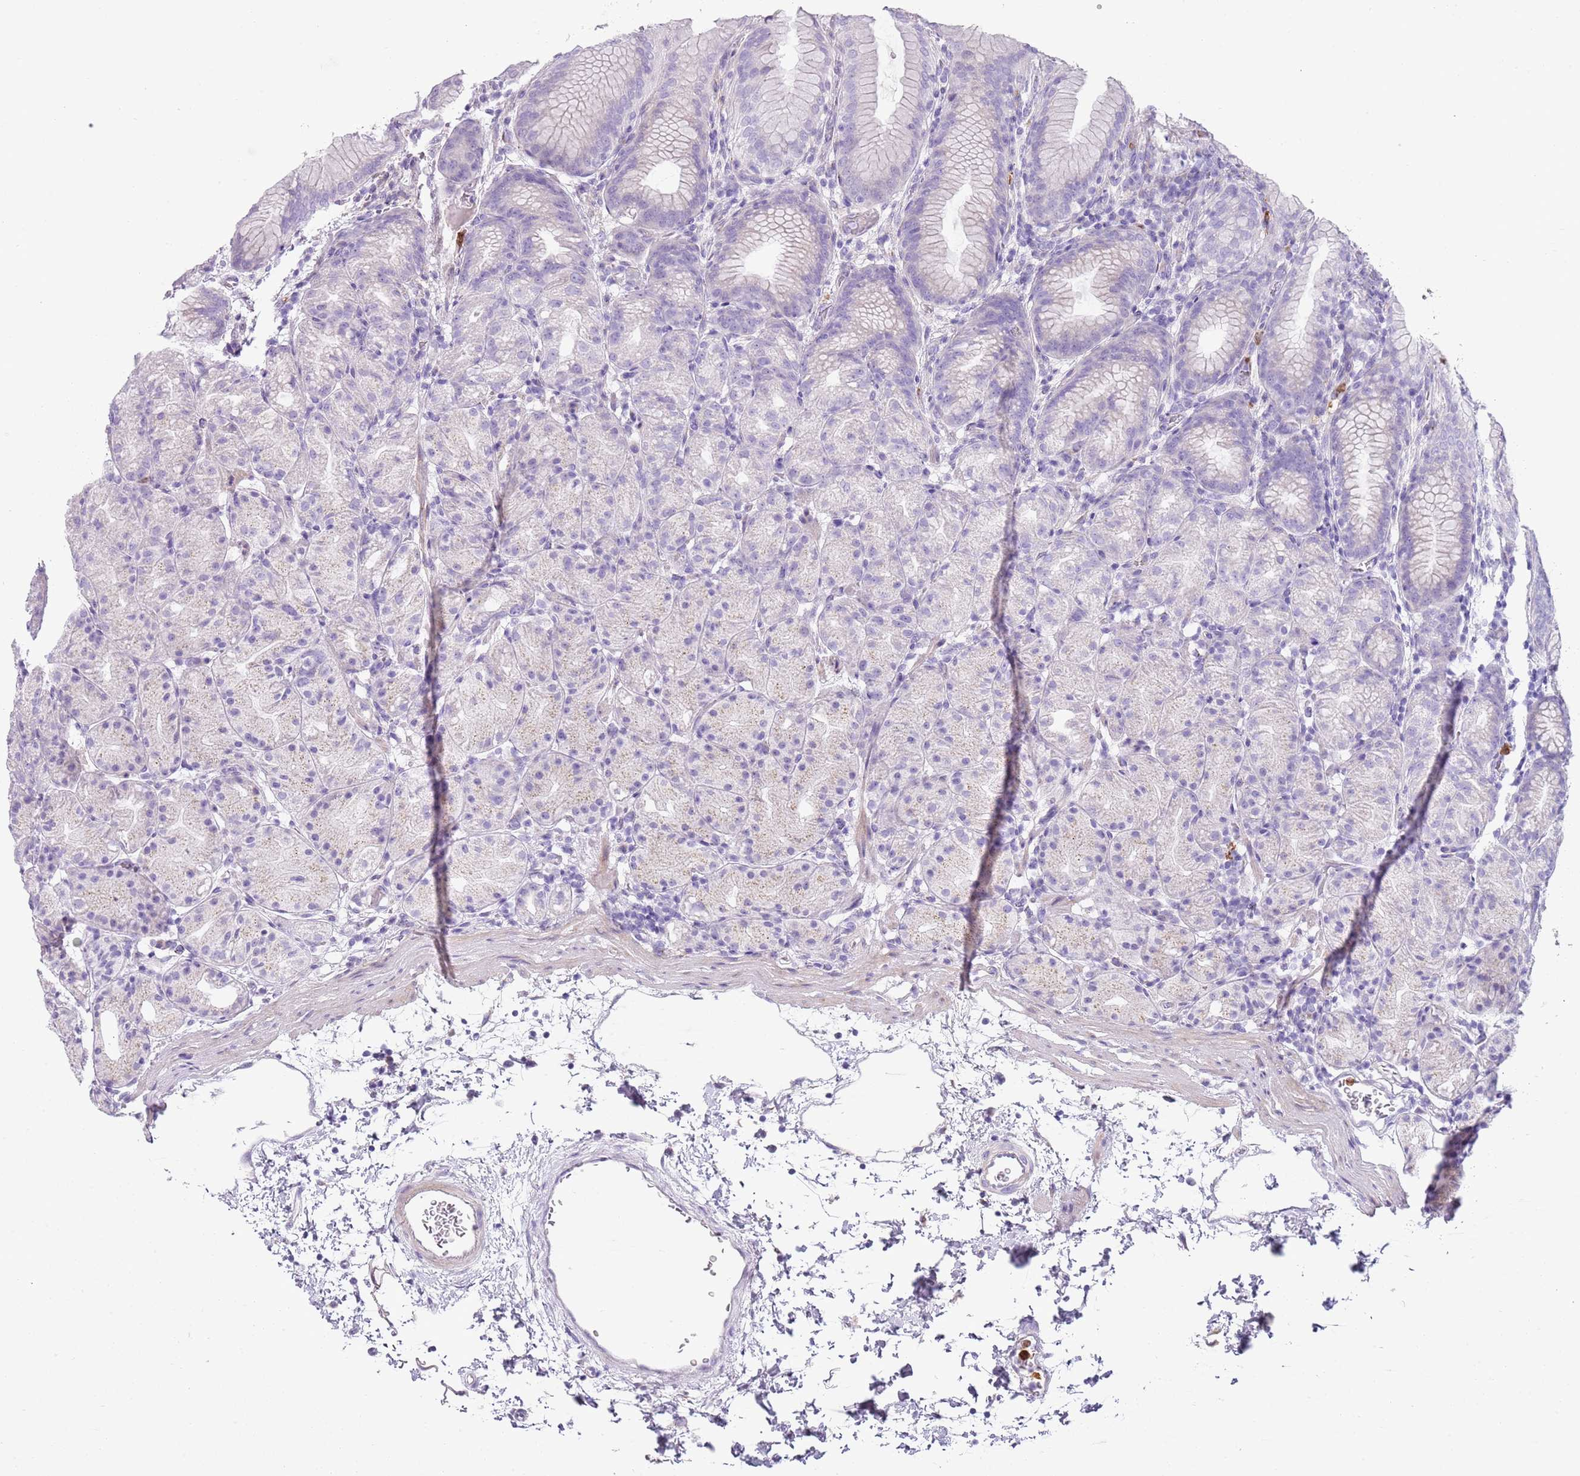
{"staining": {"intensity": "weak", "quantity": "<25%", "location": "cytoplasmic/membranous"}, "tissue": "stomach", "cell_type": "Glandular cells", "image_type": "normal", "snomed": [{"axis": "morphology", "description": "Normal tissue, NOS"}, {"axis": "topography", "description": "Stomach, upper"}], "caption": "Immunohistochemistry micrograph of unremarkable stomach: stomach stained with DAB (3,3'-diaminobenzidine) reveals no significant protein positivity in glandular cells.", "gene": "CD177", "patient": {"sex": "male", "age": 48}}